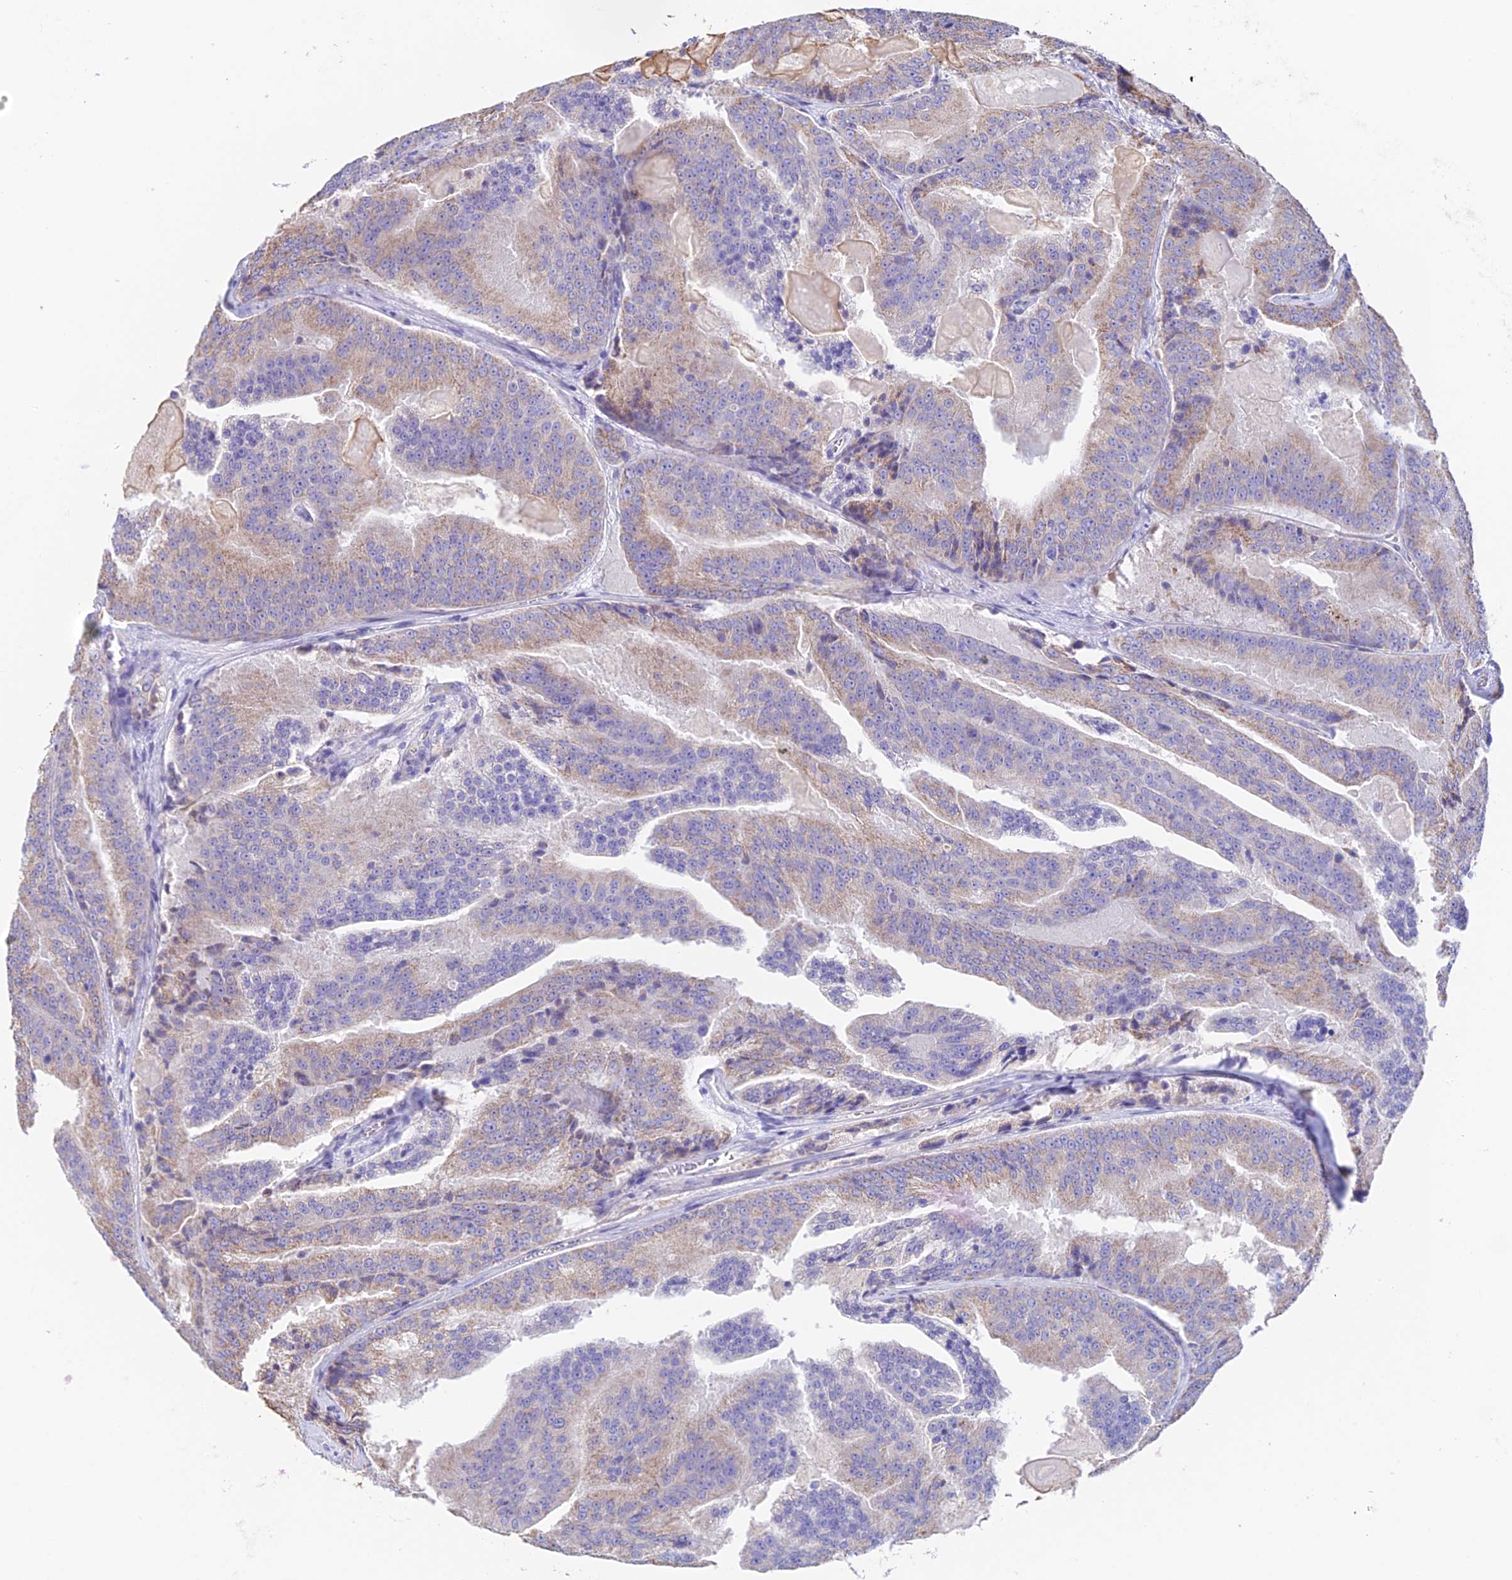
{"staining": {"intensity": "weak", "quantity": "<25%", "location": "cytoplasmic/membranous"}, "tissue": "prostate cancer", "cell_type": "Tumor cells", "image_type": "cancer", "snomed": [{"axis": "morphology", "description": "Adenocarcinoma, High grade"}, {"axis": "topography", "description": "Prostate"}], "caption": "This photomicrograph is of prostate cancer stained with IHC to label a protein in brown with the nuclei are counter-stained blue. There is no staining in tumor cells.", "gene": "EMC3", "patient": {"sex": "male", "age": 61}}